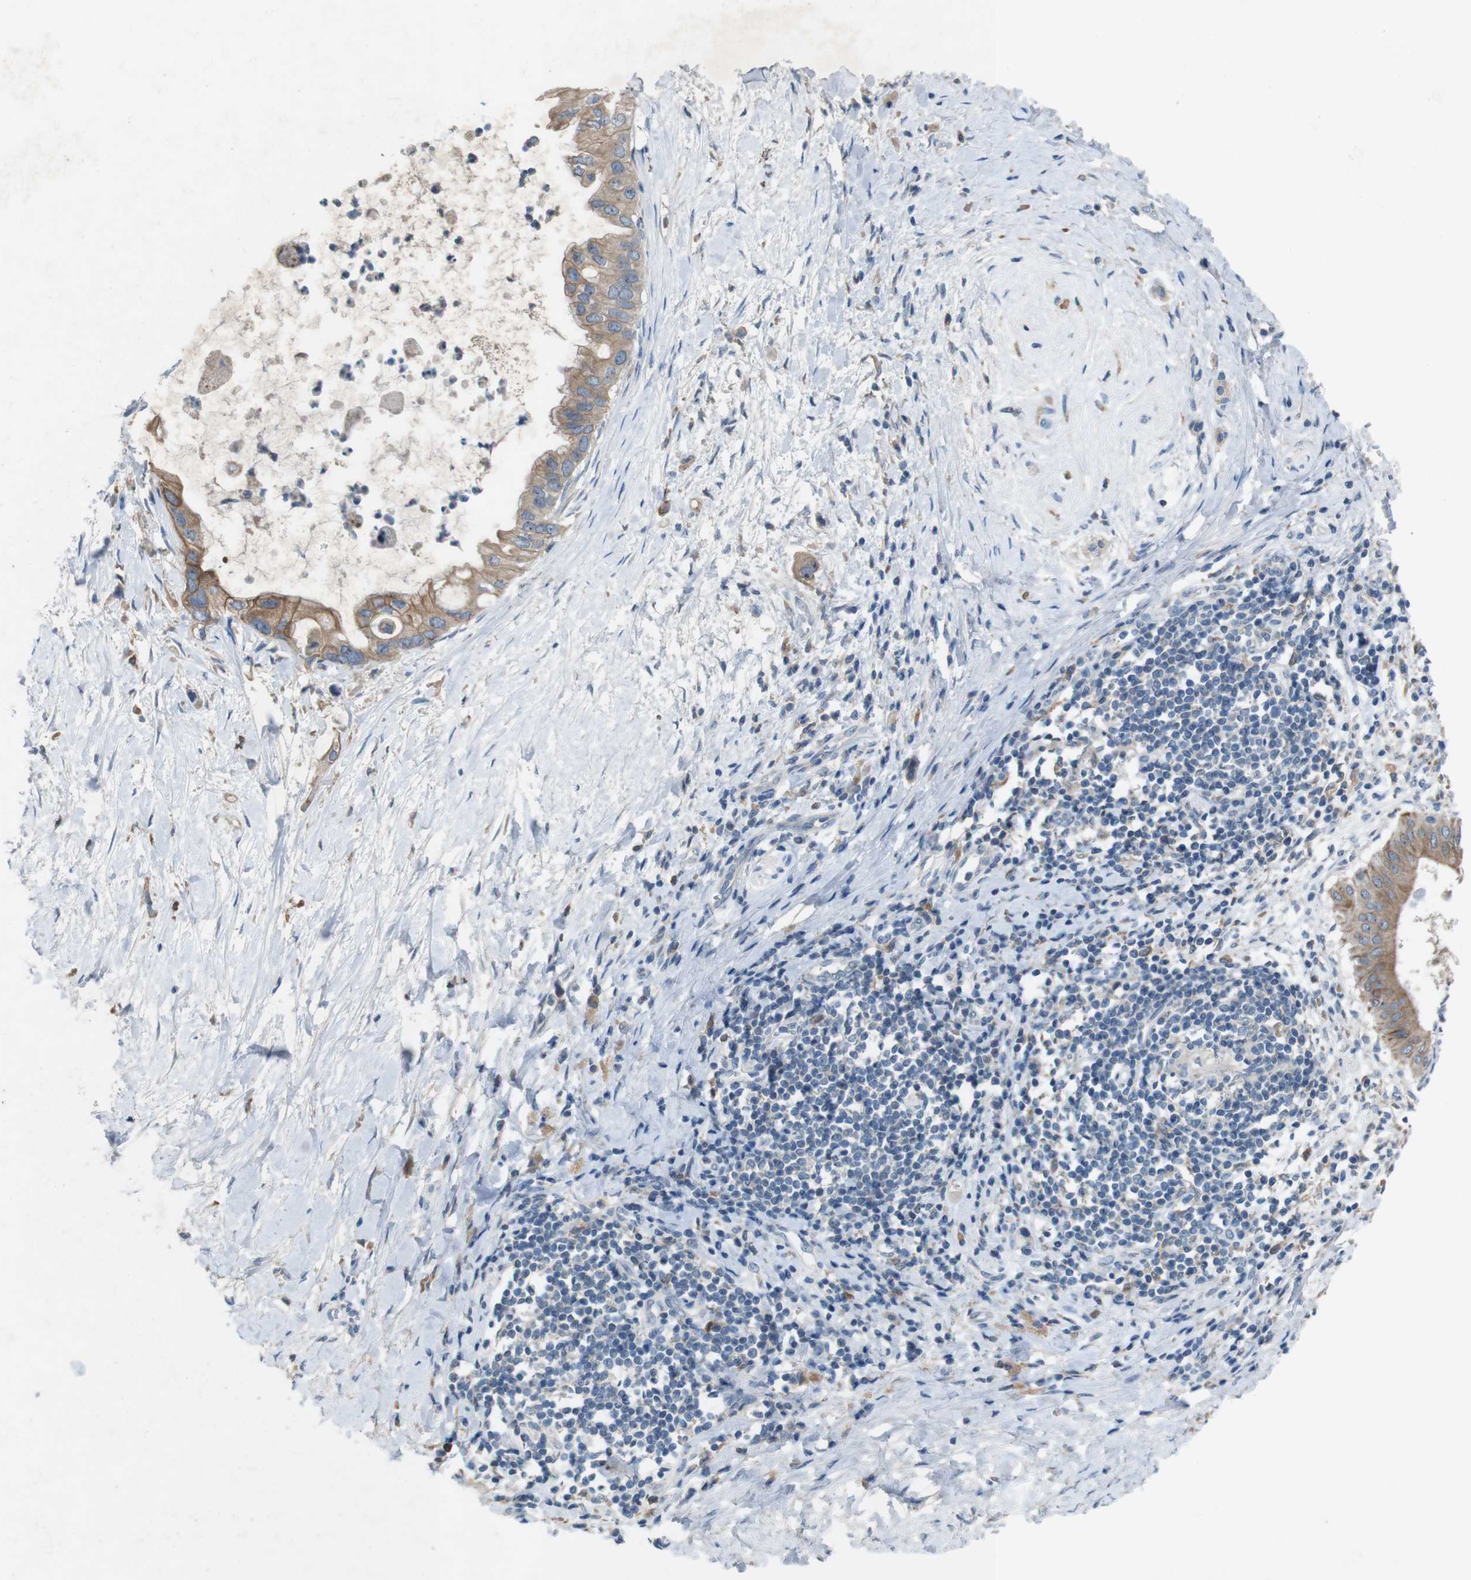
{"staining": {"intensity": "moderate", "quantity": ">75%", "location": "cytoplasmic/membranous"}, "tissue": "pancreatic cancer", "cell_type": "Tumor cells", "image_type": "cancer", "snomed": [{"axis": "morphology", "description": "Adenocarcinoma, NOS"}, {"axis": "topography", "description": "Pancreas"}], "caption": "IHC of human pancreatic cancer displays medium levels of moderate cytoplasmic/membranous expression in about >75% of tumor cells.", "gene": "MOGAT3", "patient": {"sex": "male", "age": 55}}